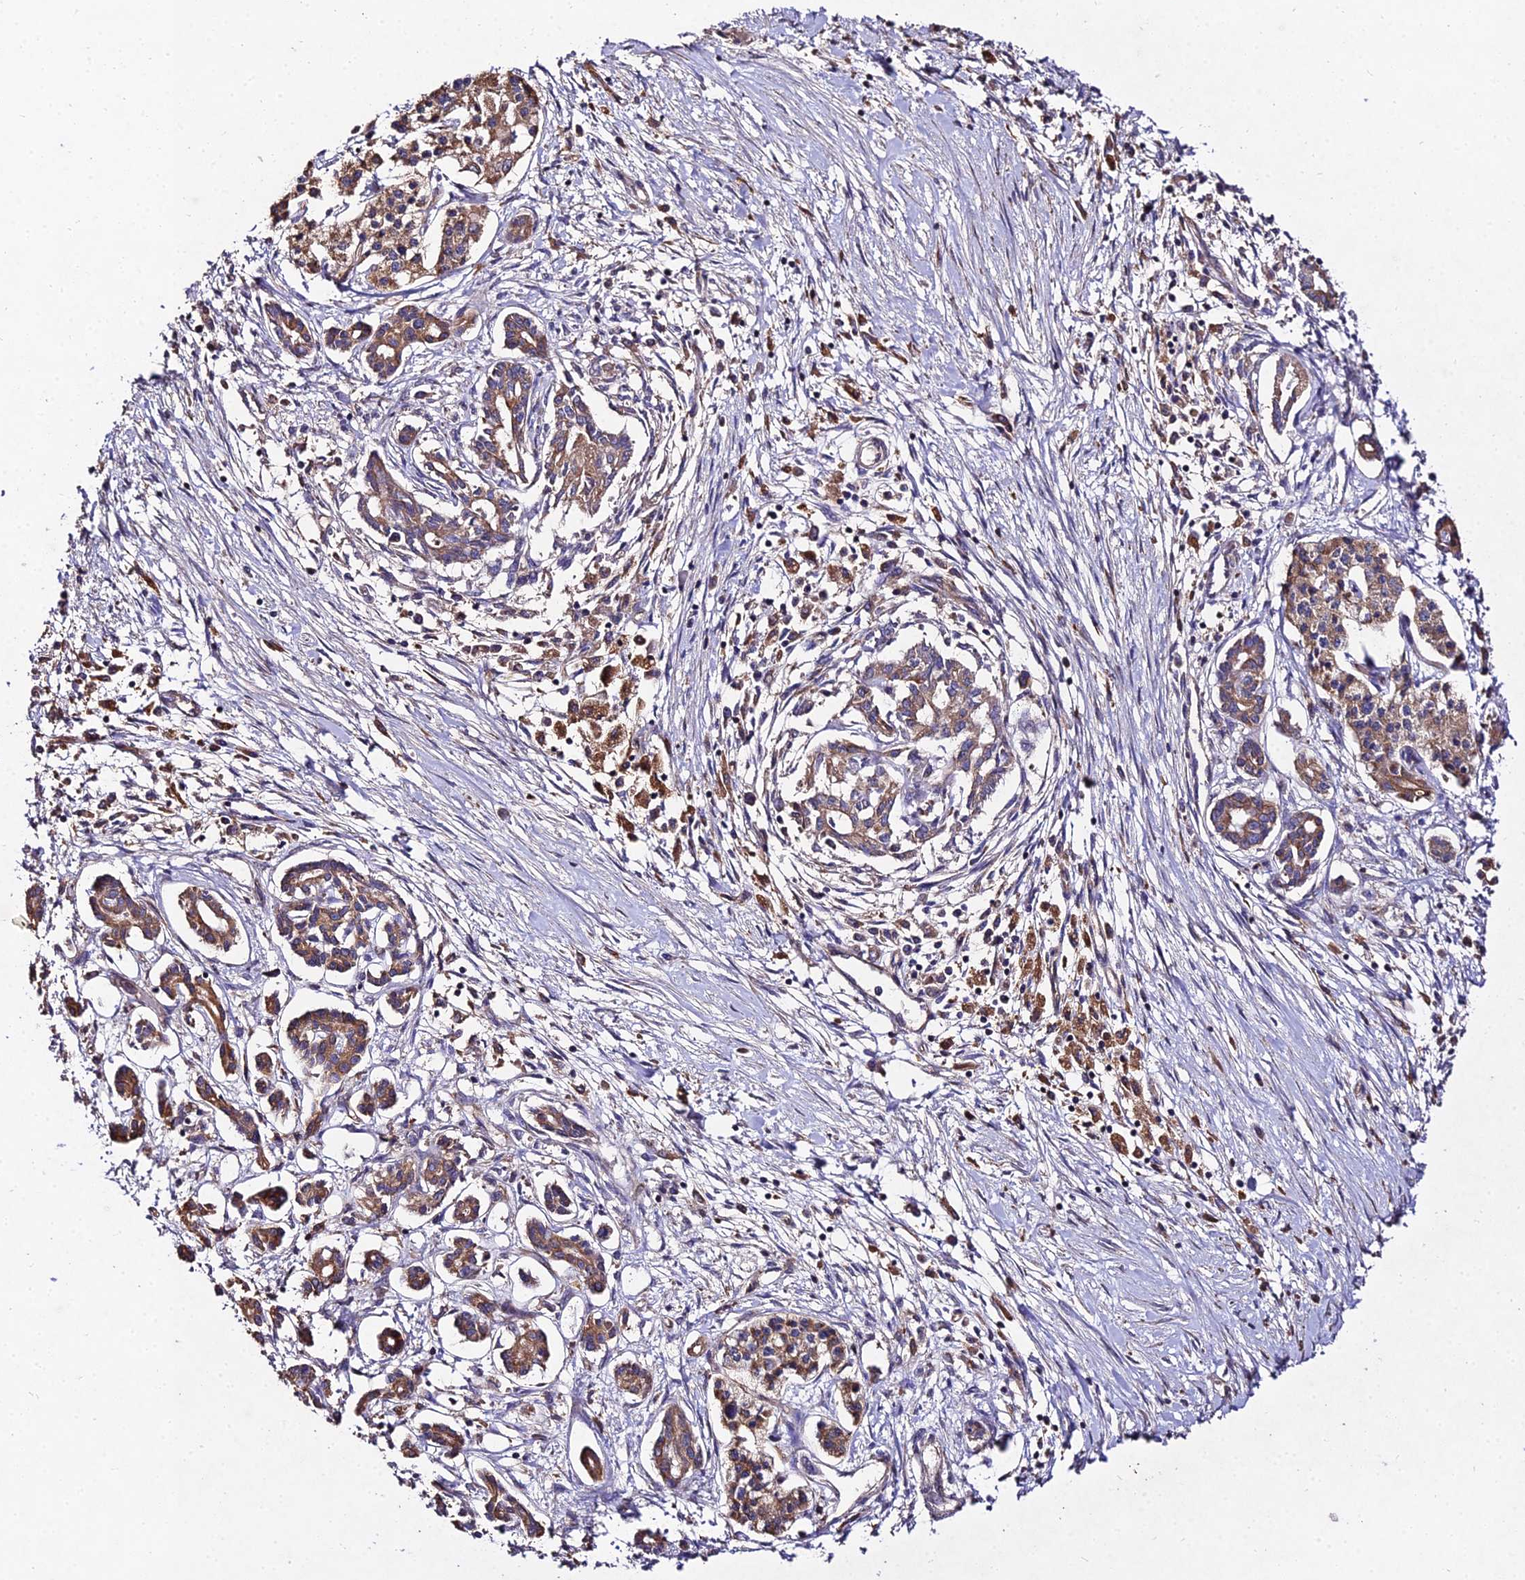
{"staining": {"intensity": "moderate", "quantity": ">75%", "location": "cytoplasmic/membranous"}, "tissue": "pancreatic cancer", "cell_type": "Tumor cells", "image_type": "cancer", "snomed": [{"axis": "morphology", "description": "Adenocarcinoma, NOS"}, {"axis": "topography", "description": "Pancreas"}], "caption": "Tumor cells reveal medium levels of moderate cytoplasmic/membranous expression in approximately >75% of cells in human pancreatic cancer (adenocarcinoma).", "gene": "AP3M2", "patient": {"sex": "female", "age": 50}}